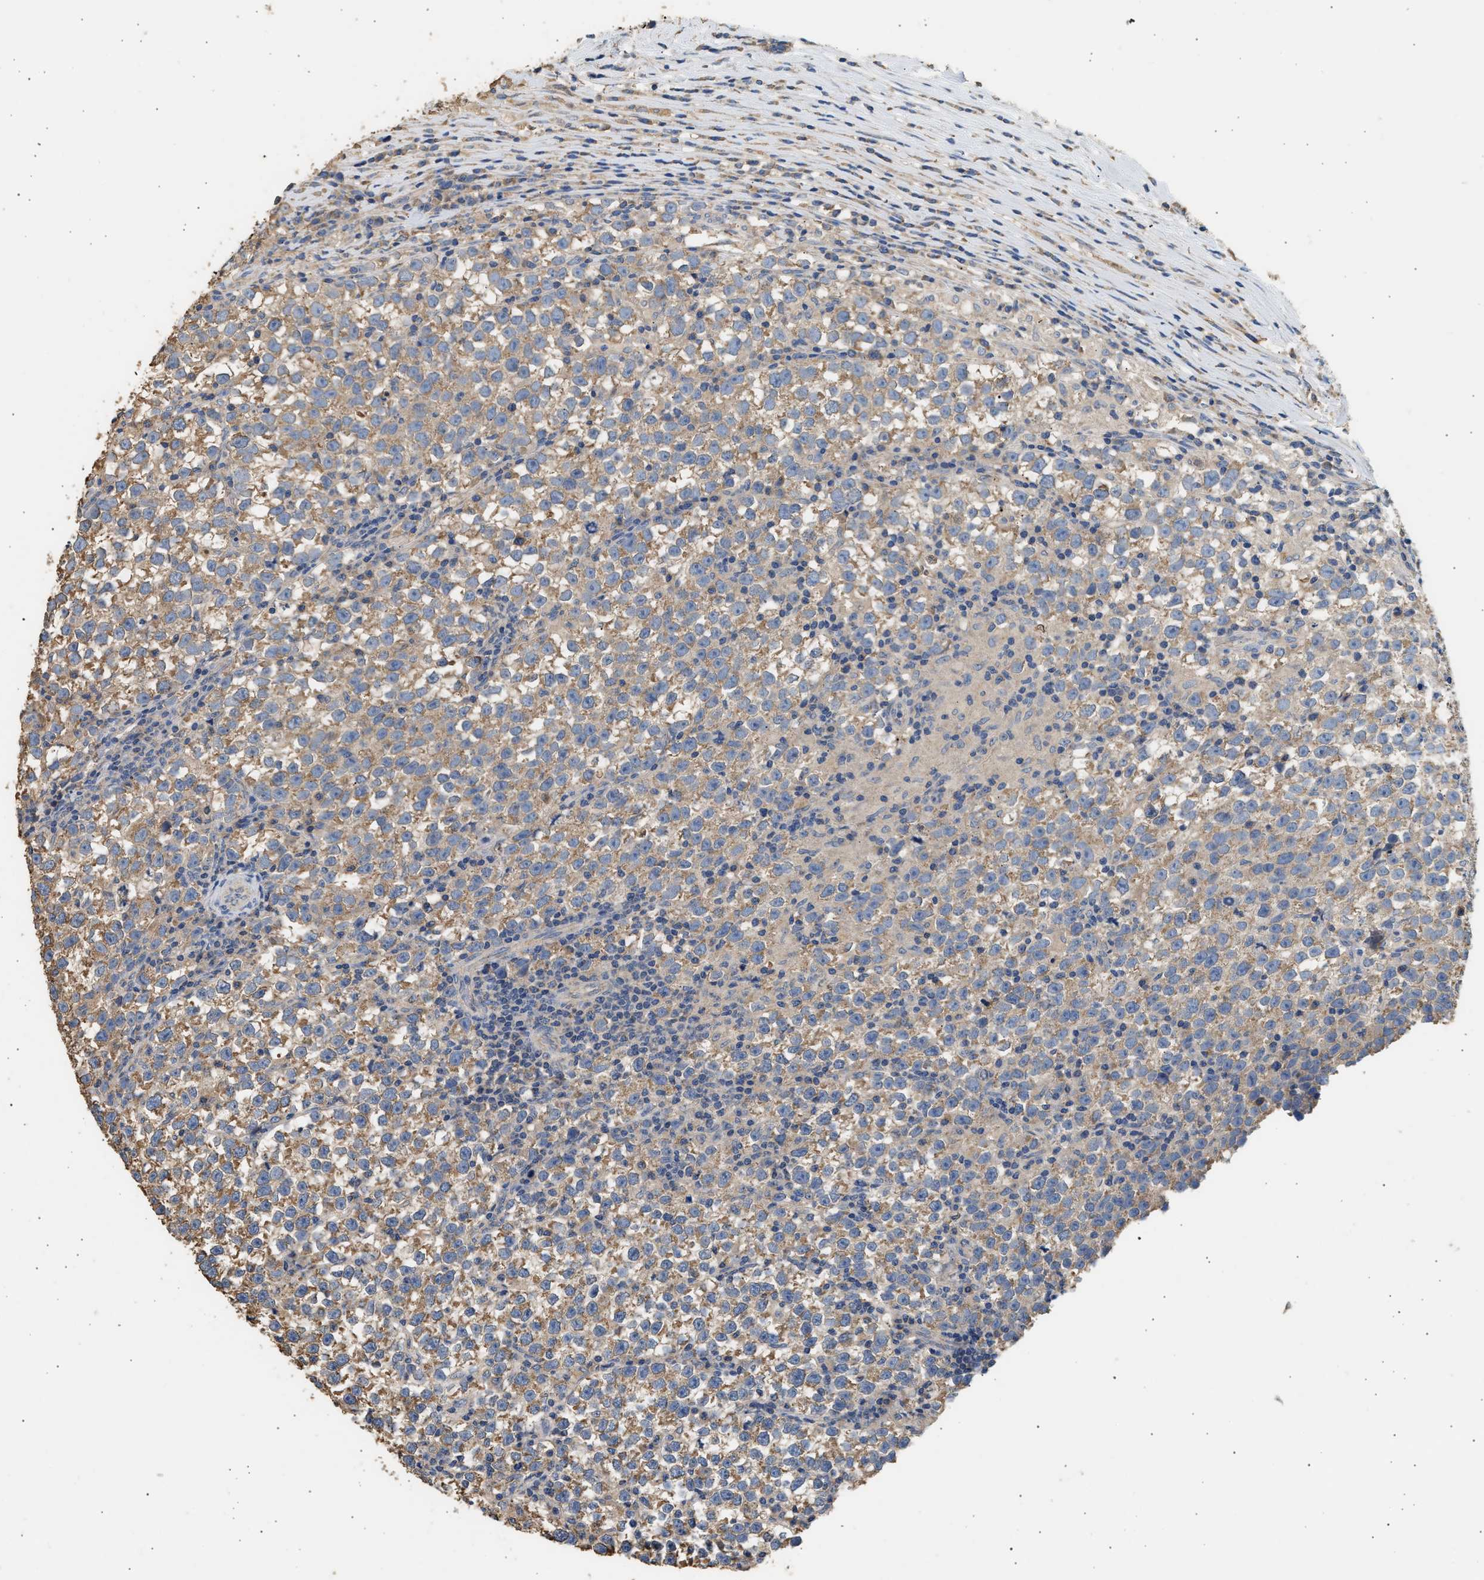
{"staining": {"intensity": "moderate", "quantity": ">75%", "location": "cytoplasmic/membranous"}, "tissue": "testis cancer", "cell_type": "Tumor cells", "image_type": "cancer", "snomed": [{"axis": "morphology", "description": "Normal tissue, NOS"}, {"axis": "morphology", "description": "Seminoma, NOS"}, {"axis": "topography", "description": "Testis"}], "caption": "Protein analysis of testis seminoma tissue exhibits moderate cytoplasmic/membranous expression in approximately >75% of tumor cells. (DAB (3,3'-diaminobenzidine) = brown stain, brightfield microscopy at high magnification).", "gene": "WDR31", "patient": {"sex": "male", "age": 43}}